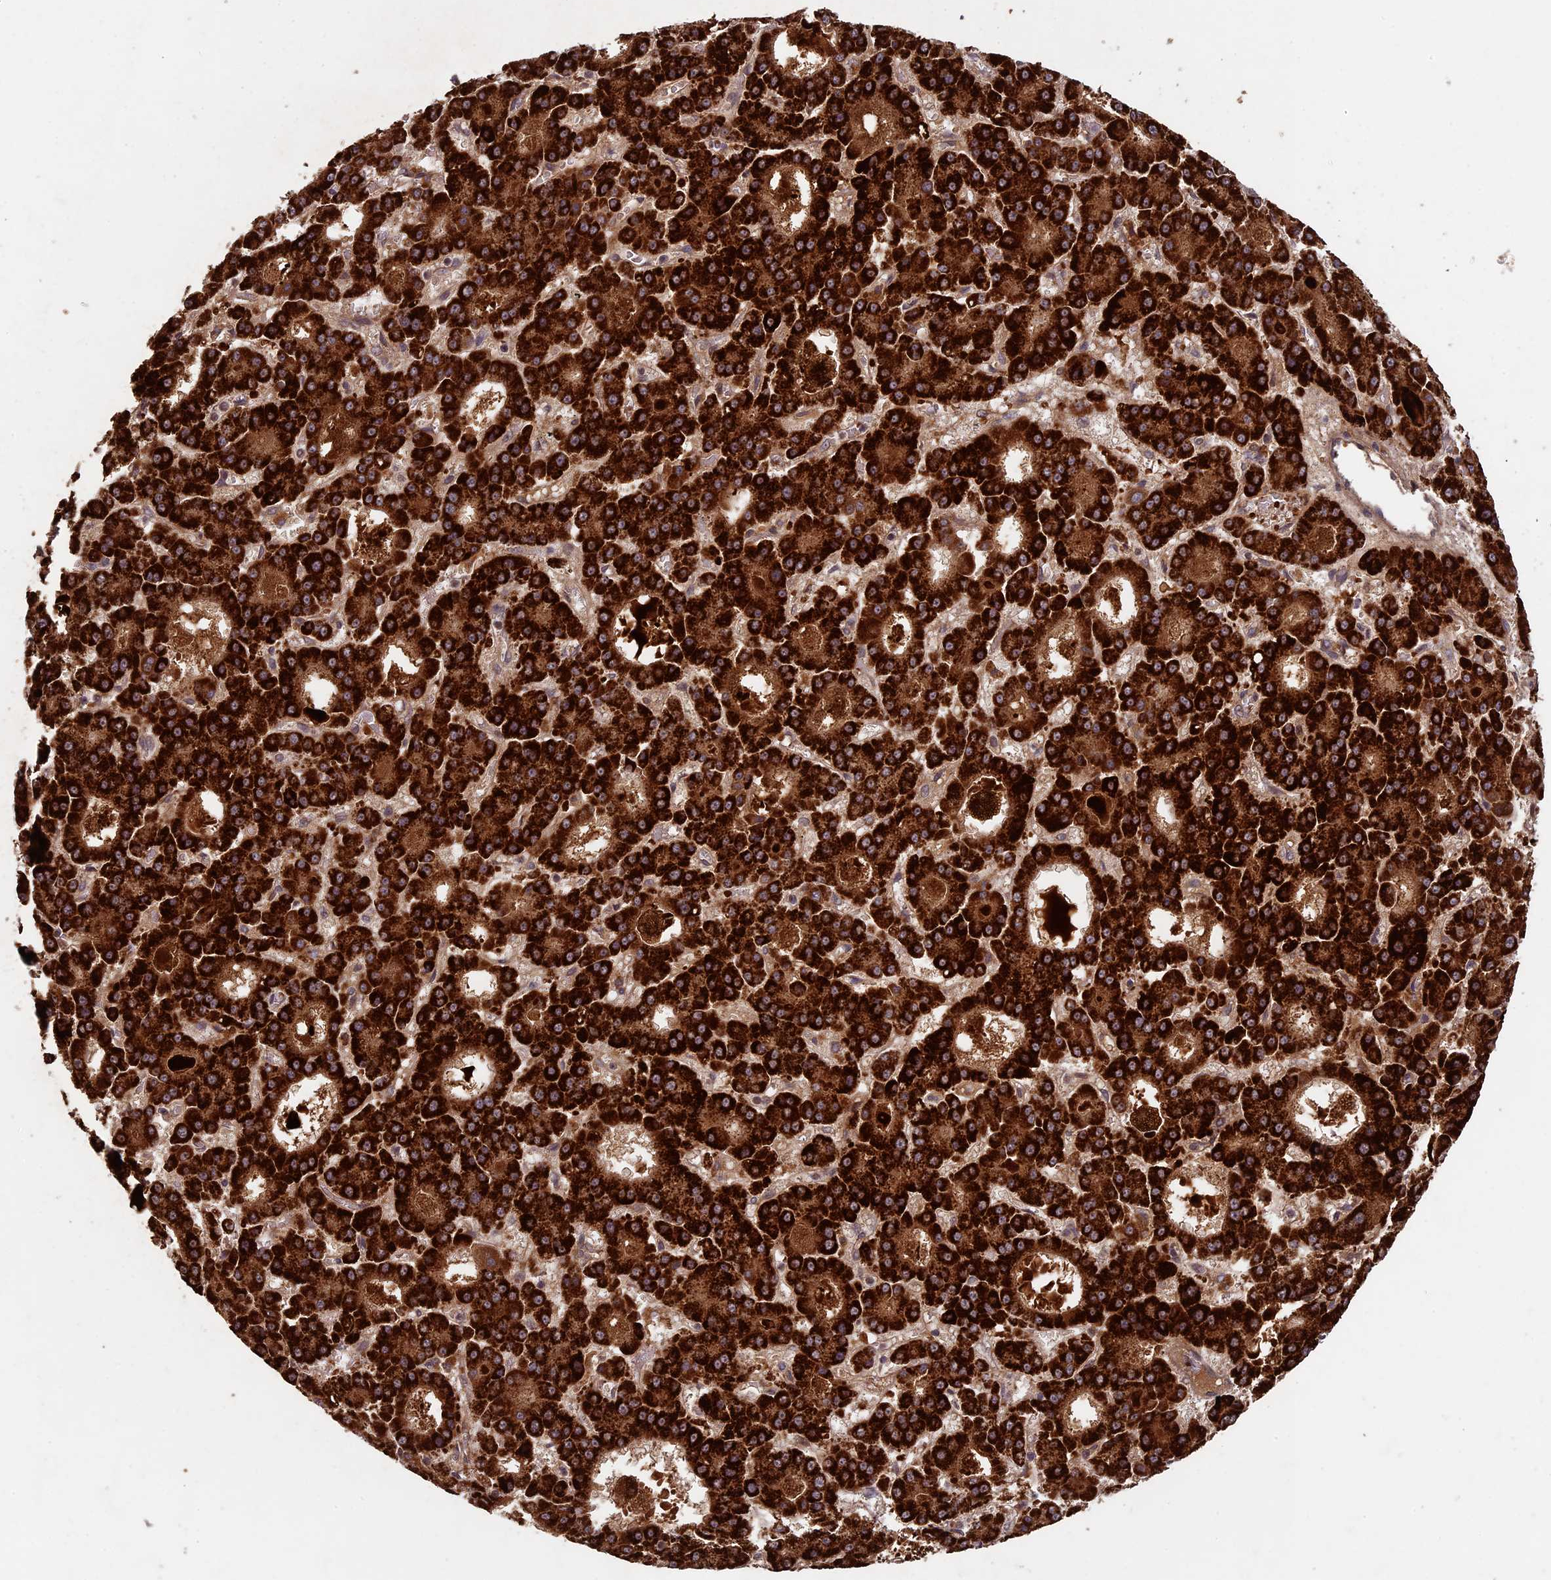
{"staining": {"intensity": "strong", "quantity": ">75%", "location": "cytoplasmic/membranous"}, "tissue": "liver cancer", "cell_type": "Tumor cells", "image_type": "cancer", "snomed": [{"axis": "morphology", "description": "Carcinoma, Hepatocellular, NOS"}, {"axis": "topography", "description": "Liver"}], "caption": "Human hepatocellular carcinoma (liver) stained with a brown dye exhibits strong cytoplasmic/membranous positive staining in approximately >75% of tumor cells.", "gene": "RCCD1", "patient": {"sex": "male", "age": 70}}